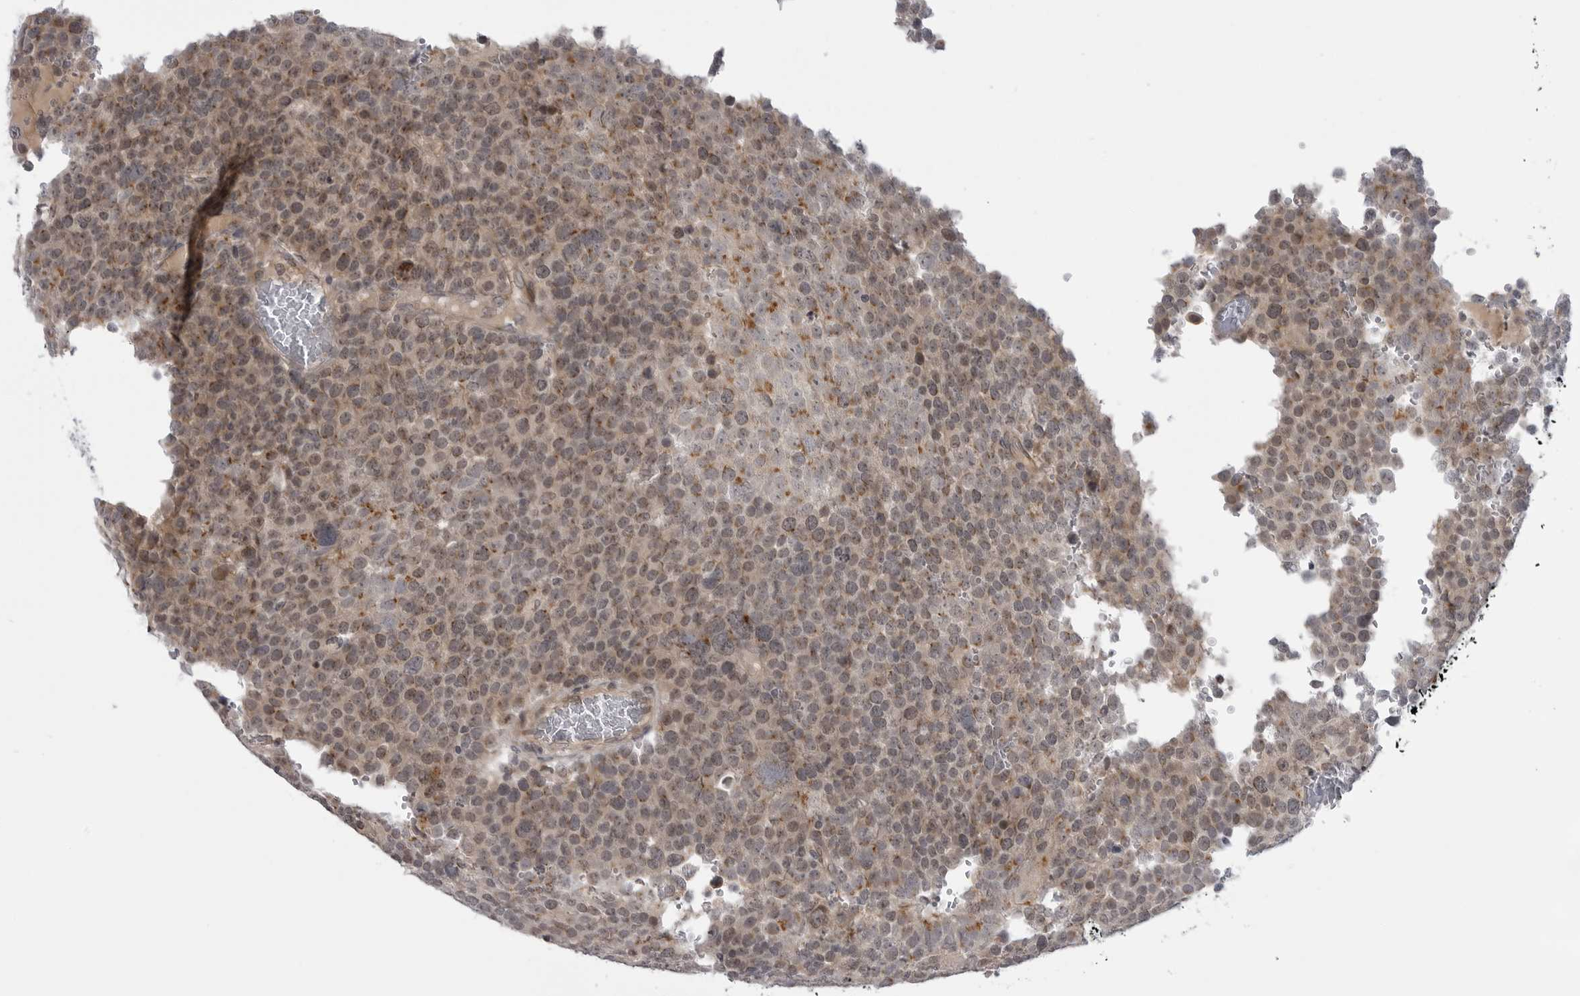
{"staining": {"intensity": "moderate", "quantity": ">75%", "location": "nuclear"}, "tissue": "testis cancer", "cell_type": "Tumor cells", "image_type": "cancer", "snomed": [{"axis": "morphology", "description": "Seminoma, NOS"}, {"axis": "topography", "description": "Testis"}], "caption": "Immunohistochemistry photomicrograph of testis seminoma stained for a protein (brown), which shows medium levels of moderate nuclear staining in approximately >75% of tumor cells.", "gene": "LRRC45", "patient": {"sex": "male", "age": 71}}